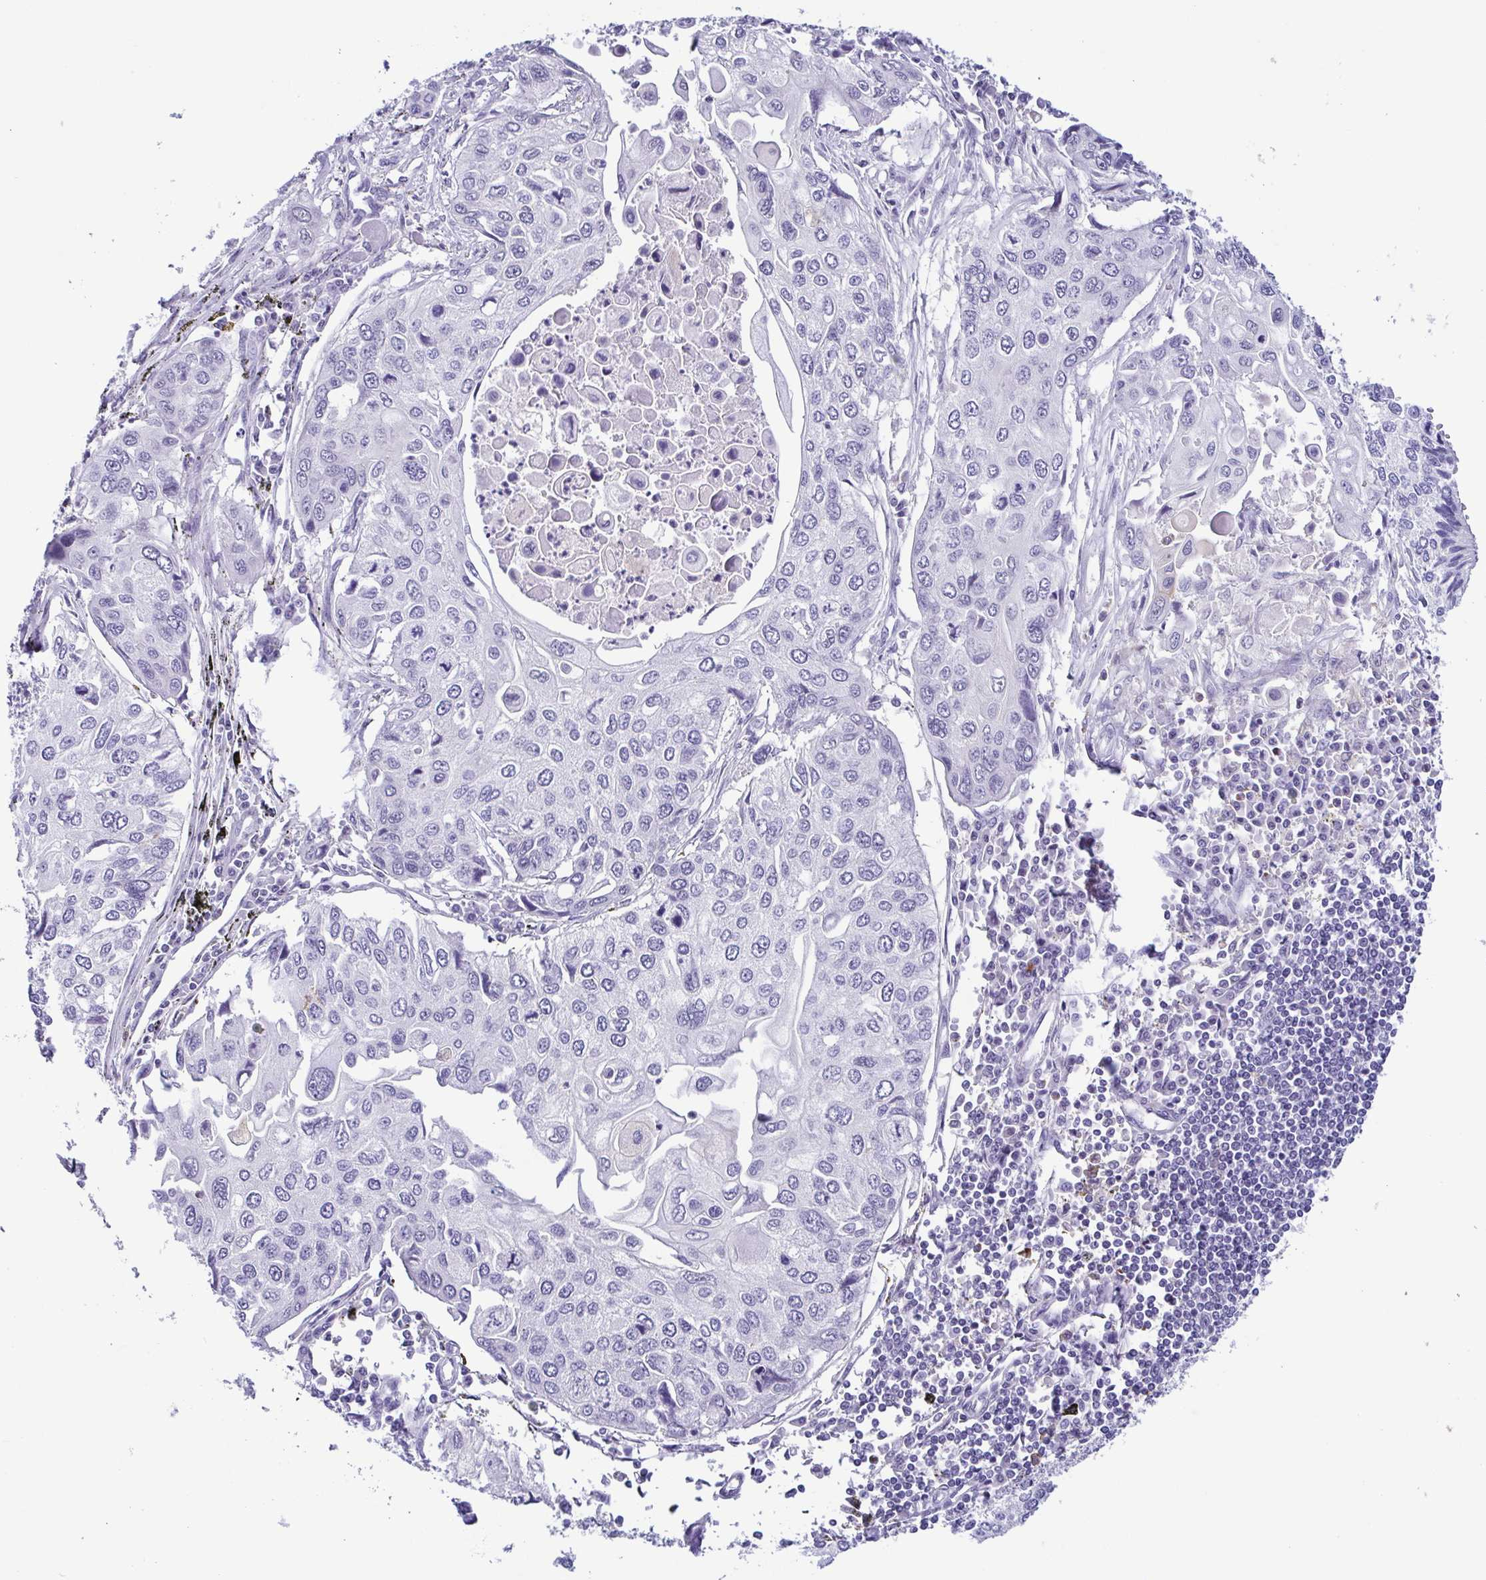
{"staining": {"intensity": "negative", "quantity": "none", "location": "none"}, "tissue": "lung cancer", "cell_type": "Tumor cells", "image_type": "cancer", "snomed": [{"axis": "morphology", "description": "Squamous cell carcinoma, NOS"}, {"axis": "morphology", "description": "Squamous cell carcinoma, metastatic, NOS"}, {"axis": "topography", "description": "Lung"}], "caption": "This image is of lung cancer (metastatic squamous cell carcinoma) stained with immunohistochemistry to label a protein in brown with the nuclei are counter-stained blue. There is no positivity in tumor cells. Nuclei are stained in blue.", "gene": "TERT", "patient": {"sex": "male", "age": 63}}